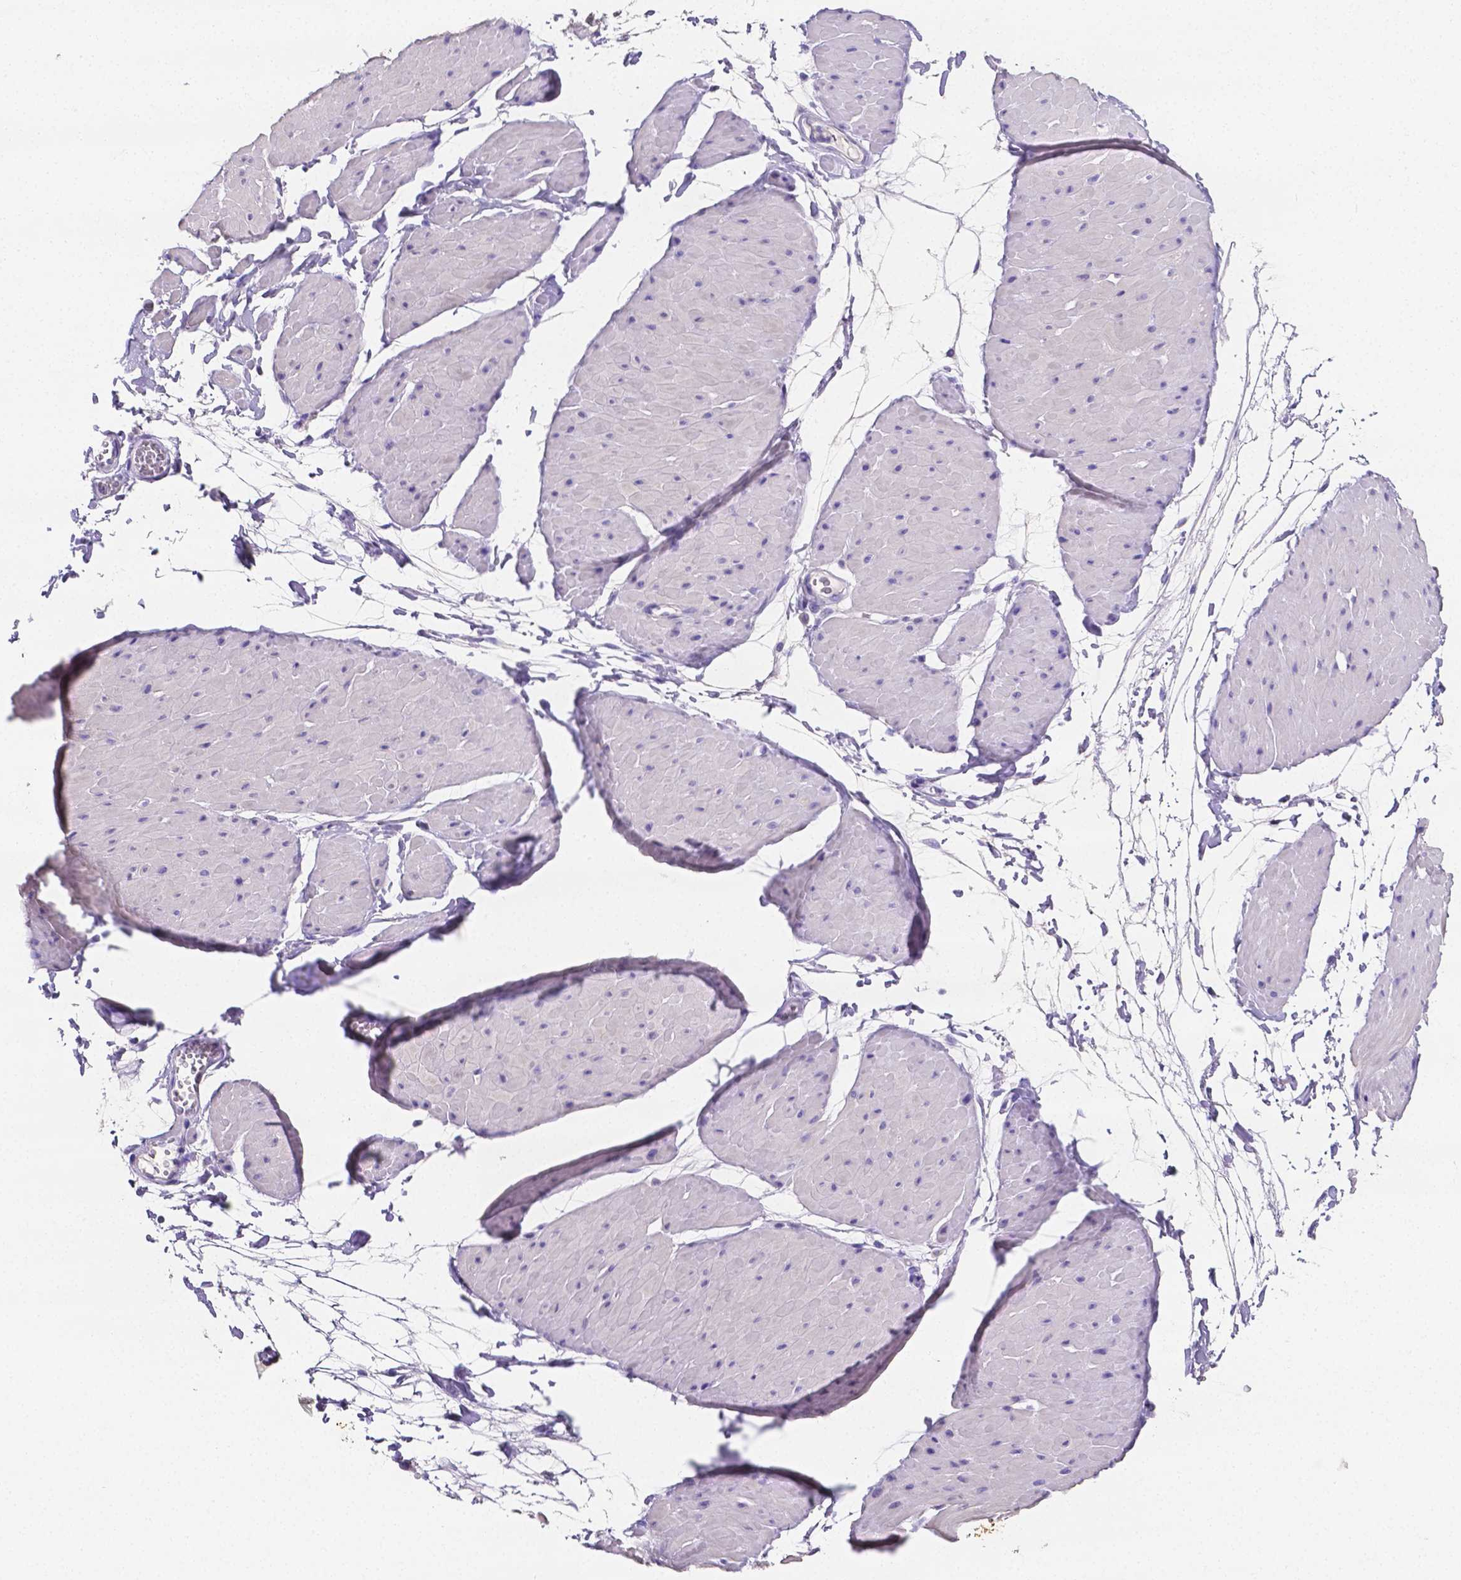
{"staining": {"intensity": "negative", "quantity": "none", "location": "none"}, "tissue": "adipose tissue", "cell_type": "Adipocytes", "image_type": "normal", "snomed": [{"axis": "morphology", "description": "Normal tissue, NOS"}, {"axis": "topography", "description": "Smooth muscle"}, {"axis": "topography", "description": "Peripheral nerve tissue"}], "caption": "This is a photomicrograph of IHC staining of normal adipose tissue, which shows no staining in adipocytes.", "gene": "SLC22A2", "patient": {"sex": "male", "age": 58}}